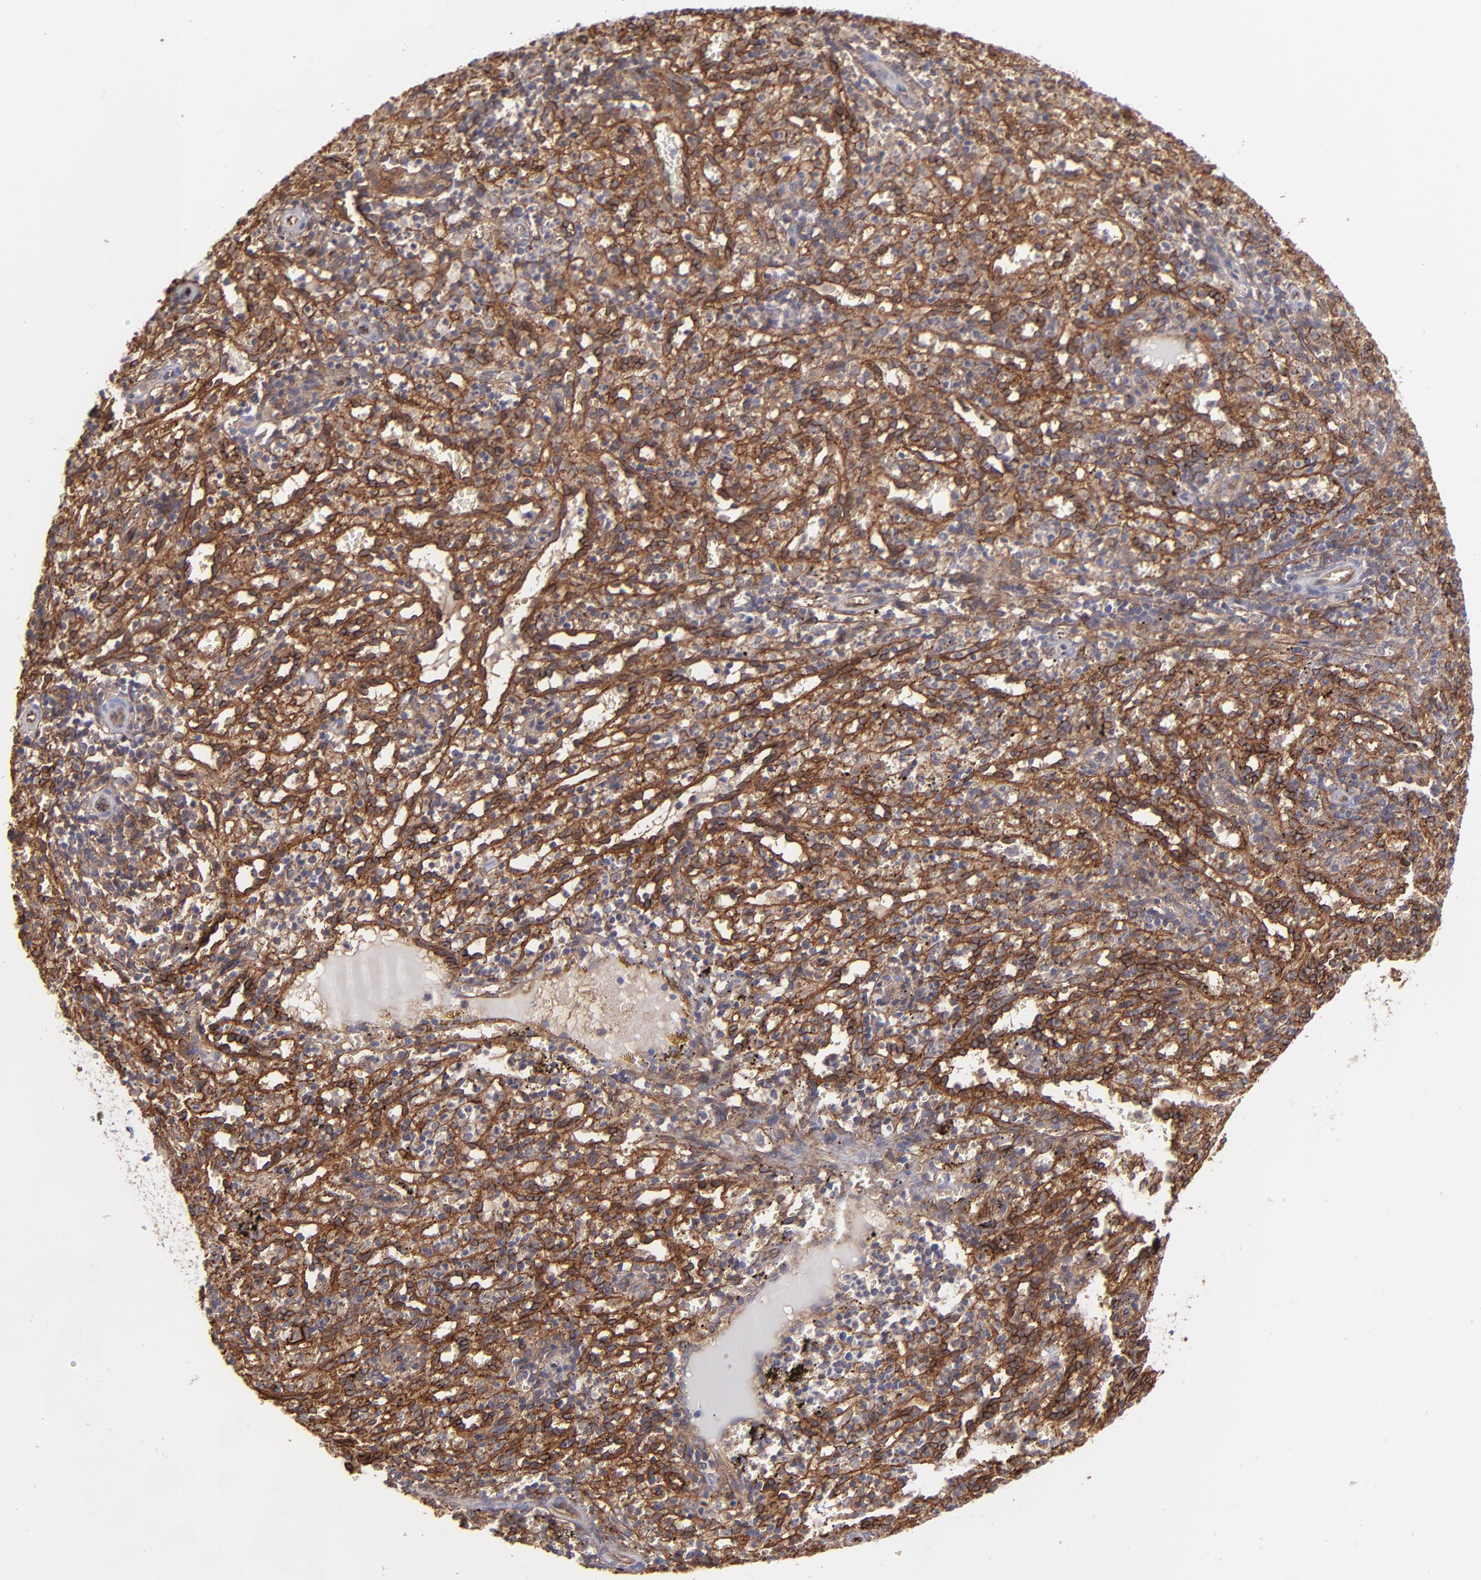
{"staining": {"intensity": "moderate", "quantity": "25%-75%", "location": "cytoplasmic/membranous"}, "tissue": "spleen", "cell_type": "Cells in red pulp", "image_type": "normal", "snomed": [{"axis": "morphology", "description": "Normal tissue, NOS"}, {"axis": "topography", "description": "Spleen"}], "caption": "Protein staining demonstrates moderate cytoplasmic/membranous expression in about 25%-75% of cells in red pulp in normal spleen.", "gene": "ICAM1", "patient": {"sex": "female", "age": 10}}